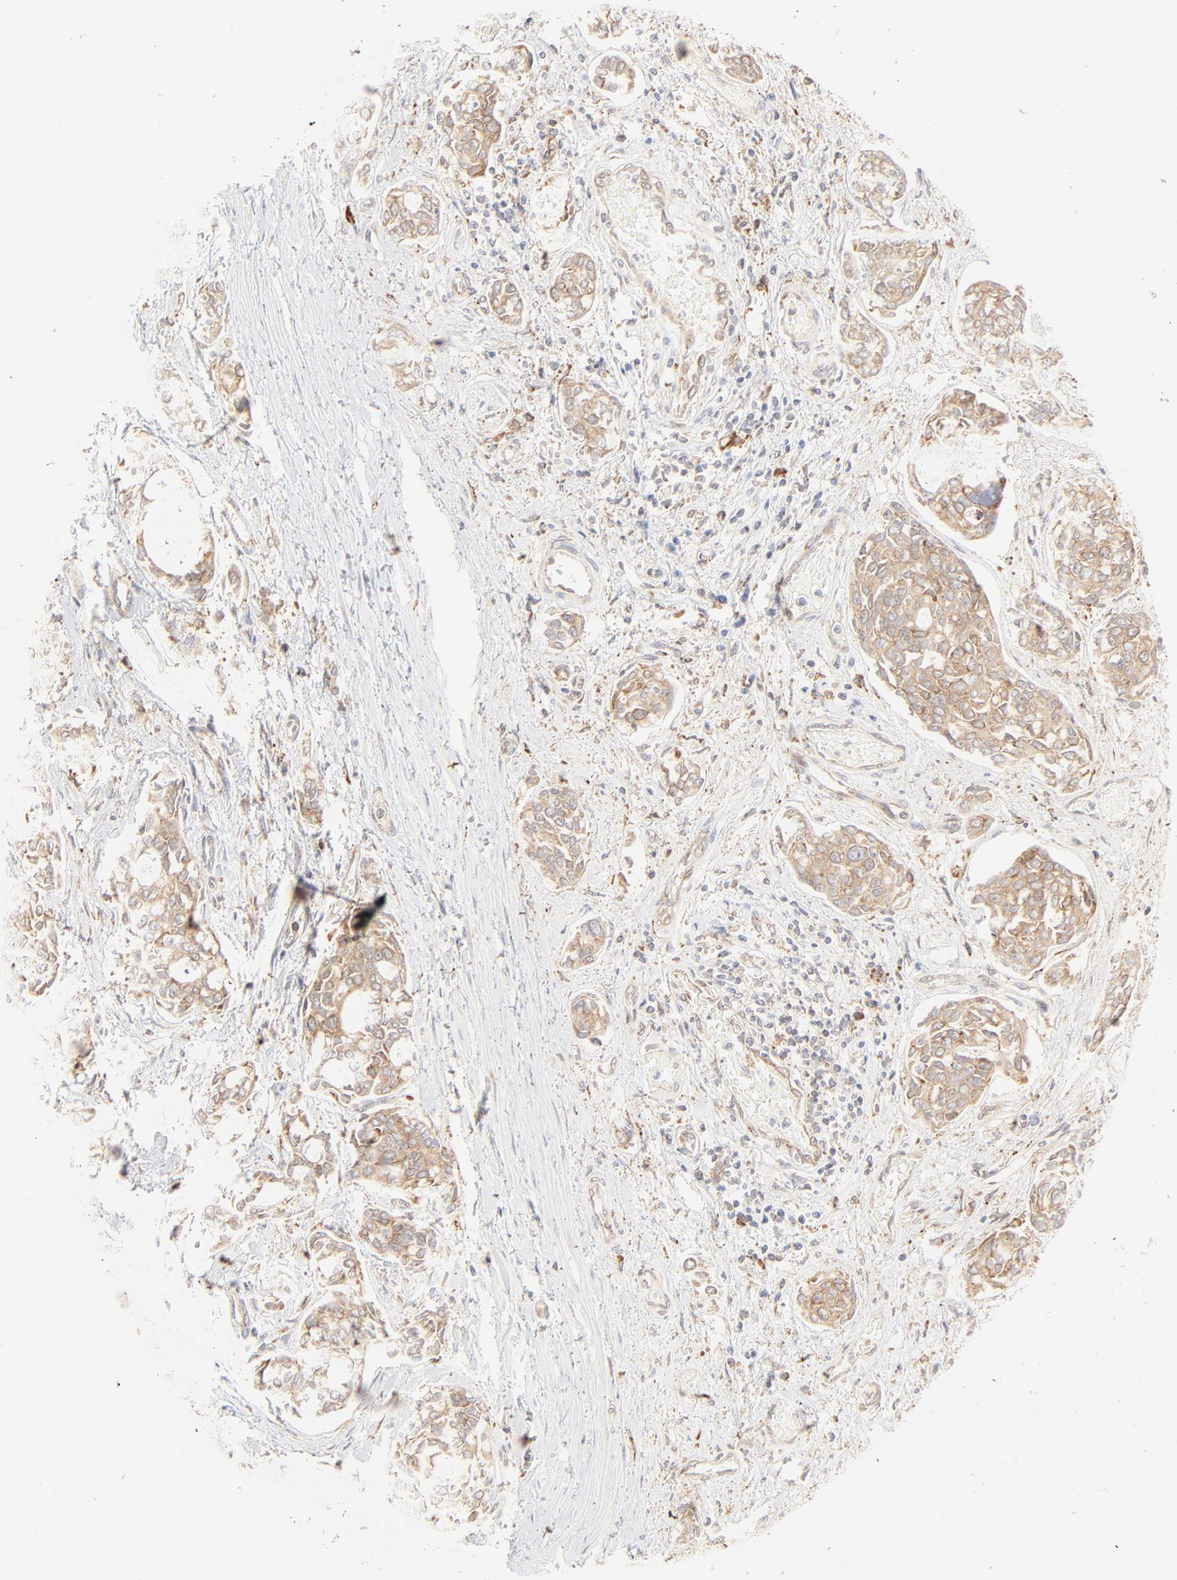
{"staining": {"intensity": "moderate", "quantity": ">75%", "location": "cytoplasmic/membranous"}, "tissue": "urothelial cancer", "cell_type": "Tumor cells", "image_type": "cancer", "snomed": [{"axis": "morphology", "description": "Urothelial carcinoma, High grade"}, {"axis": "topography", "description": "Urinary bladder"}], "caption": "Immunohistochemical staining of urothelial carcinoma (high-grade) shows medium levels of moderate cytoplasmic/membranous protein expression in about >75% of tumor cells. The protein of interest is shown in brown color, while the nuclei are stained blue.", "gene": "PARP12", "patient": {"sex": "male", "age": 78}}